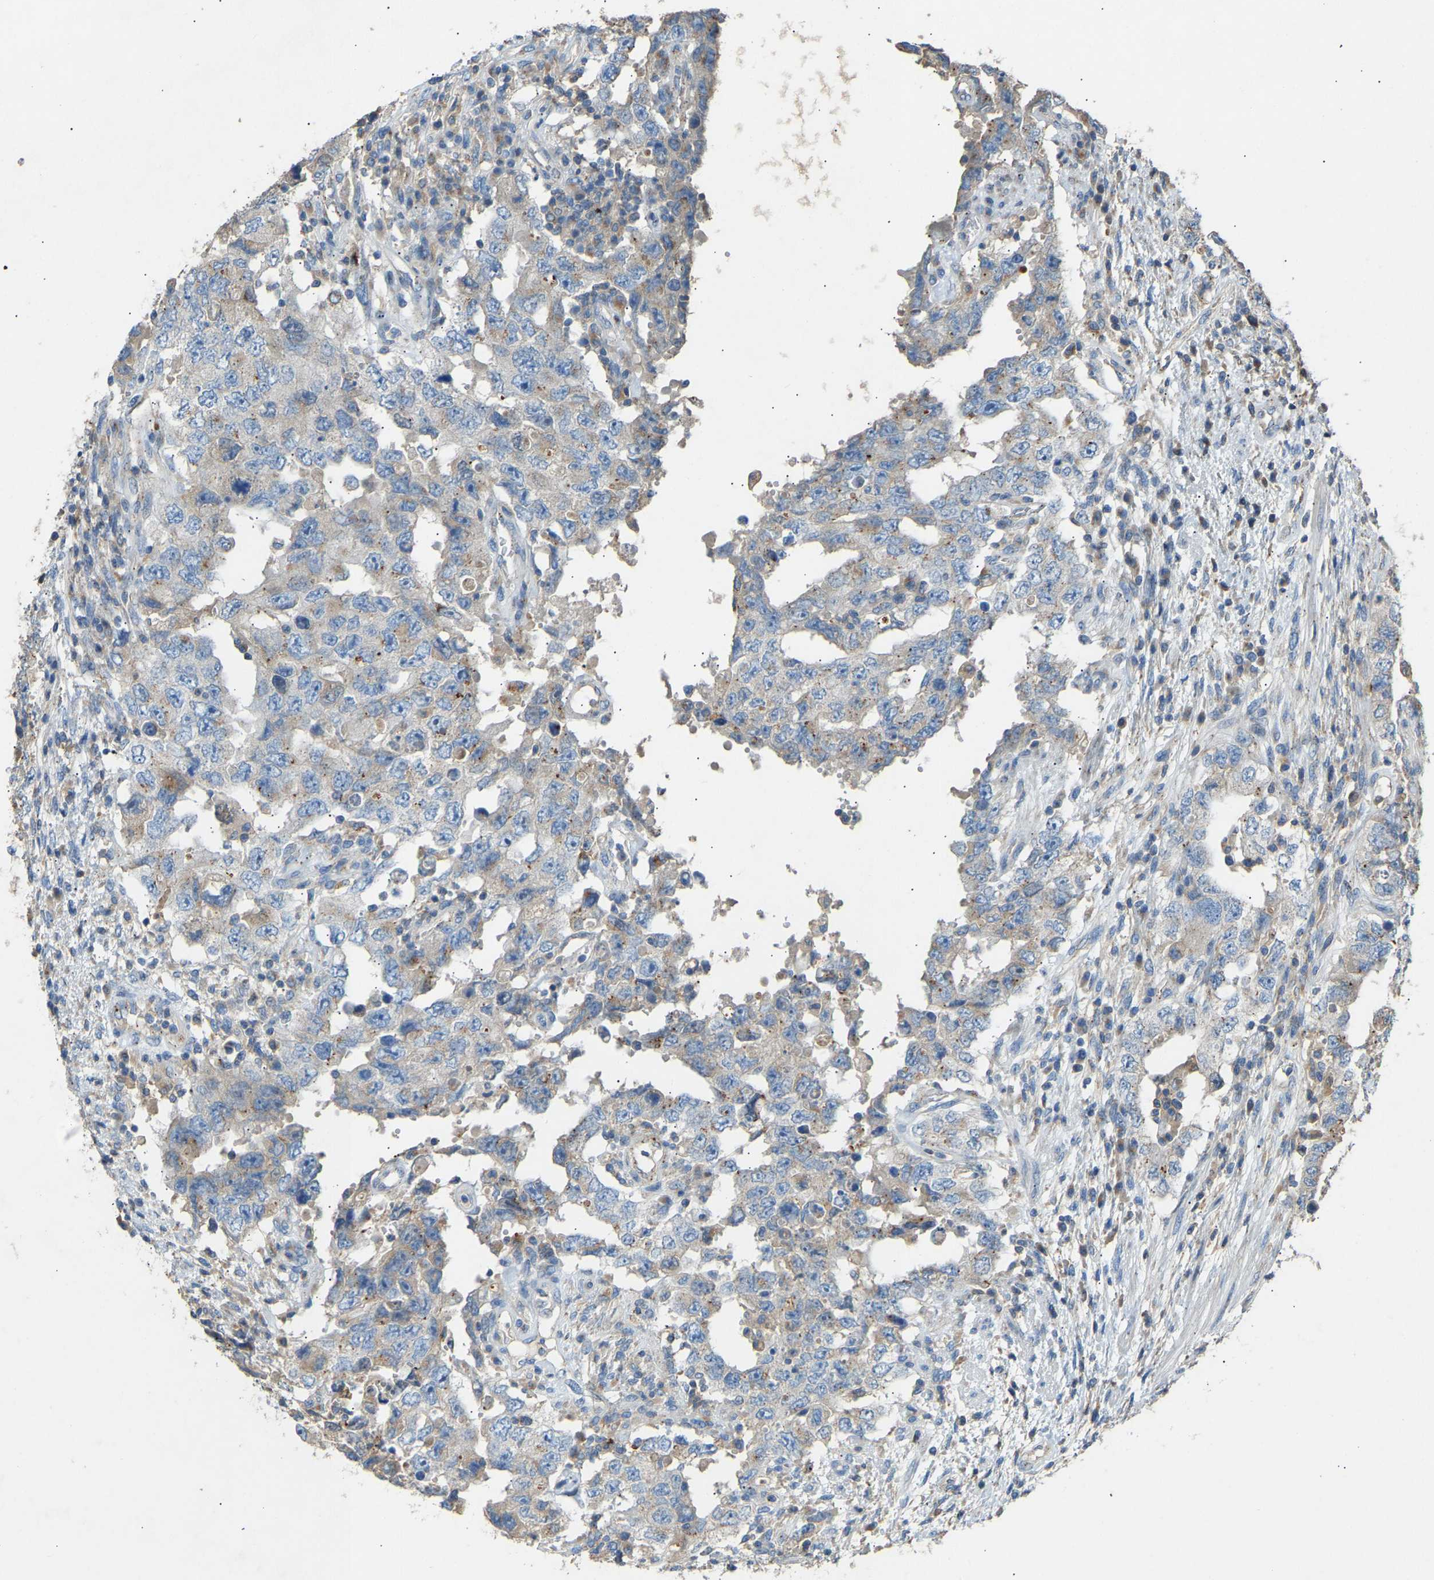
{"staining": {"intensity": "weak", "quantity": "<25%", "location": "cytoplasmic/membranous"}, "tissue": "testis cancer", "cell_type": "Tumor cells", "image_type": "cancer", "snomed": [{"axis": "morphology", "description": "Carcinoma, Embryonal, NOS"}, {"axis": "topography", "description": "Testis"}], "caption": "This image is of testis cancer (embryonal carcinoma) stained with IHC to label a protein in brown with the nuclei are counter-stained blue. There is no positivity in tumor cells.", "gene": "RGP1", "patient": {"sex": "male", "age": 26}}